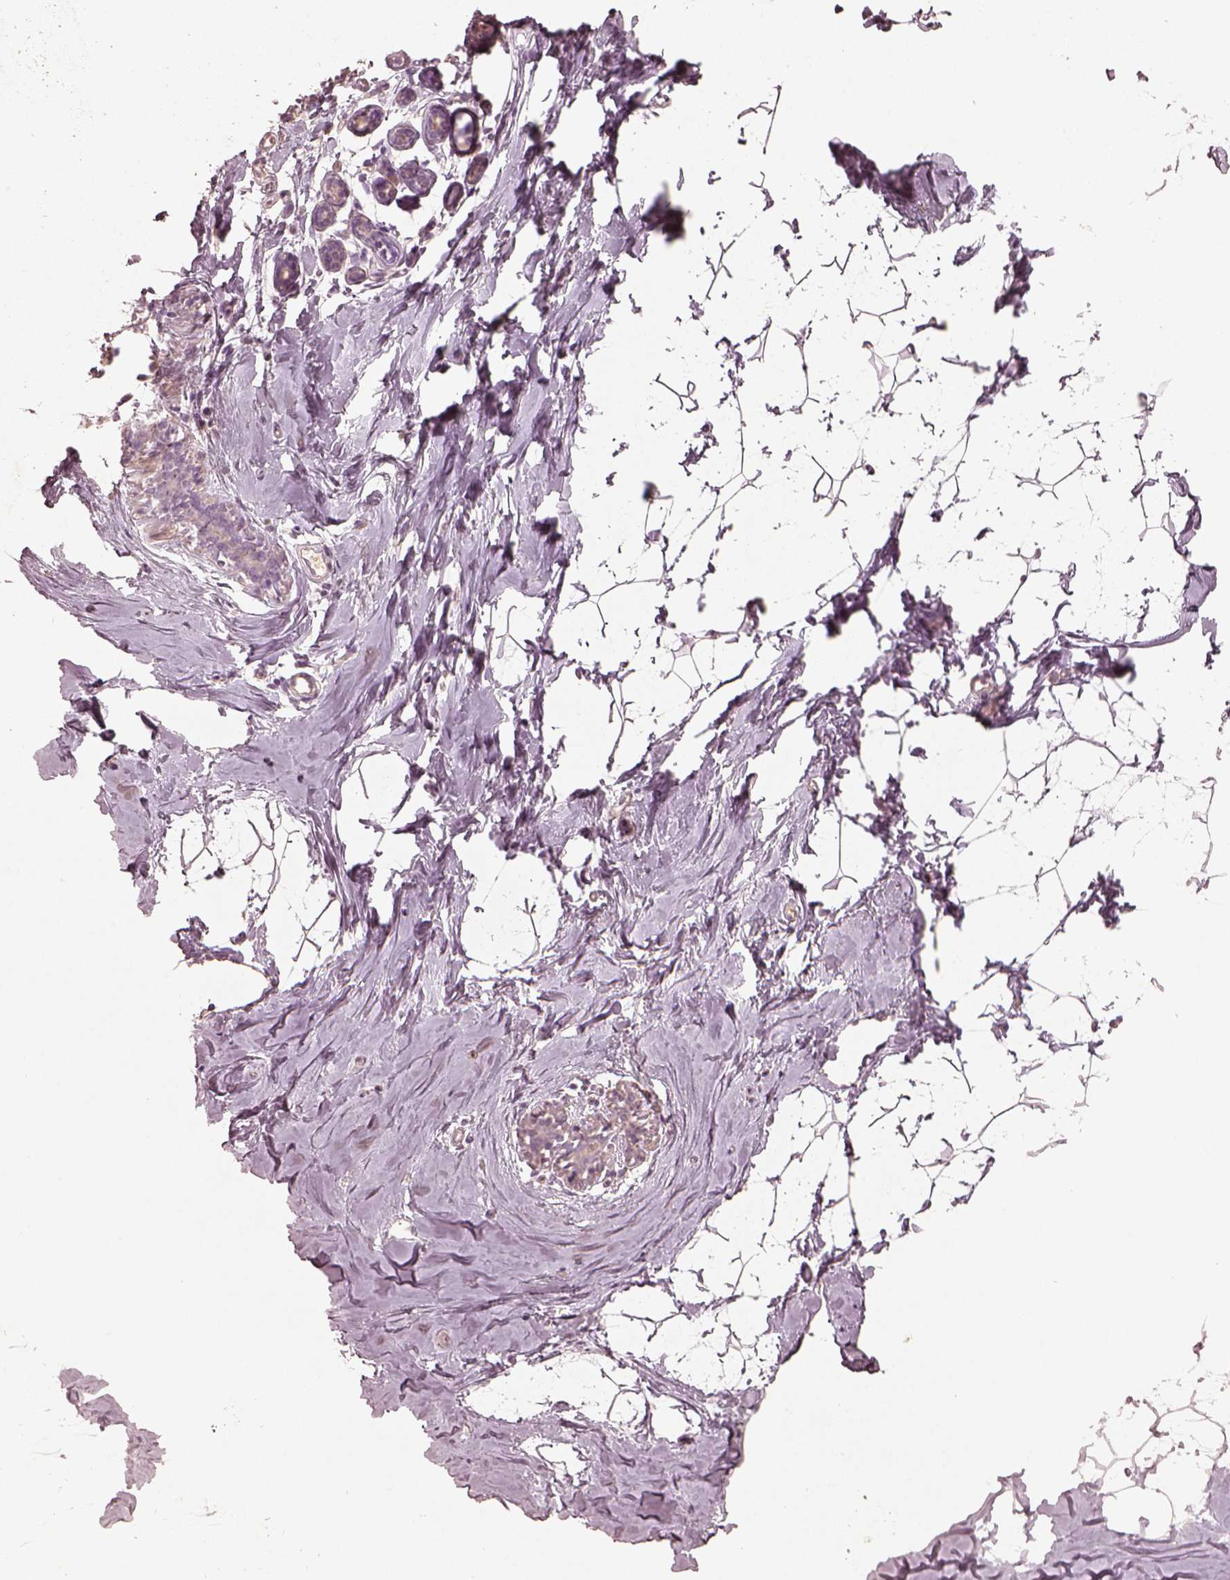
{"staining": {"intensity": "negative", "quantity": "none", "location": "none"}, "tissue": "breast", "cell_type": "Adipocytes", "image_type": "normal", "snomed": [{"axis": "morphology", "description": "Normal tissue, NOS"}, {"axis": "topography", "description": "Breast"}], "caption": "This is an immunohistochemistry image of benign breast. There is no staining in adipocytes.", "gene": "MADCAM1", "patient": {"sex": "female", "age": 32}}